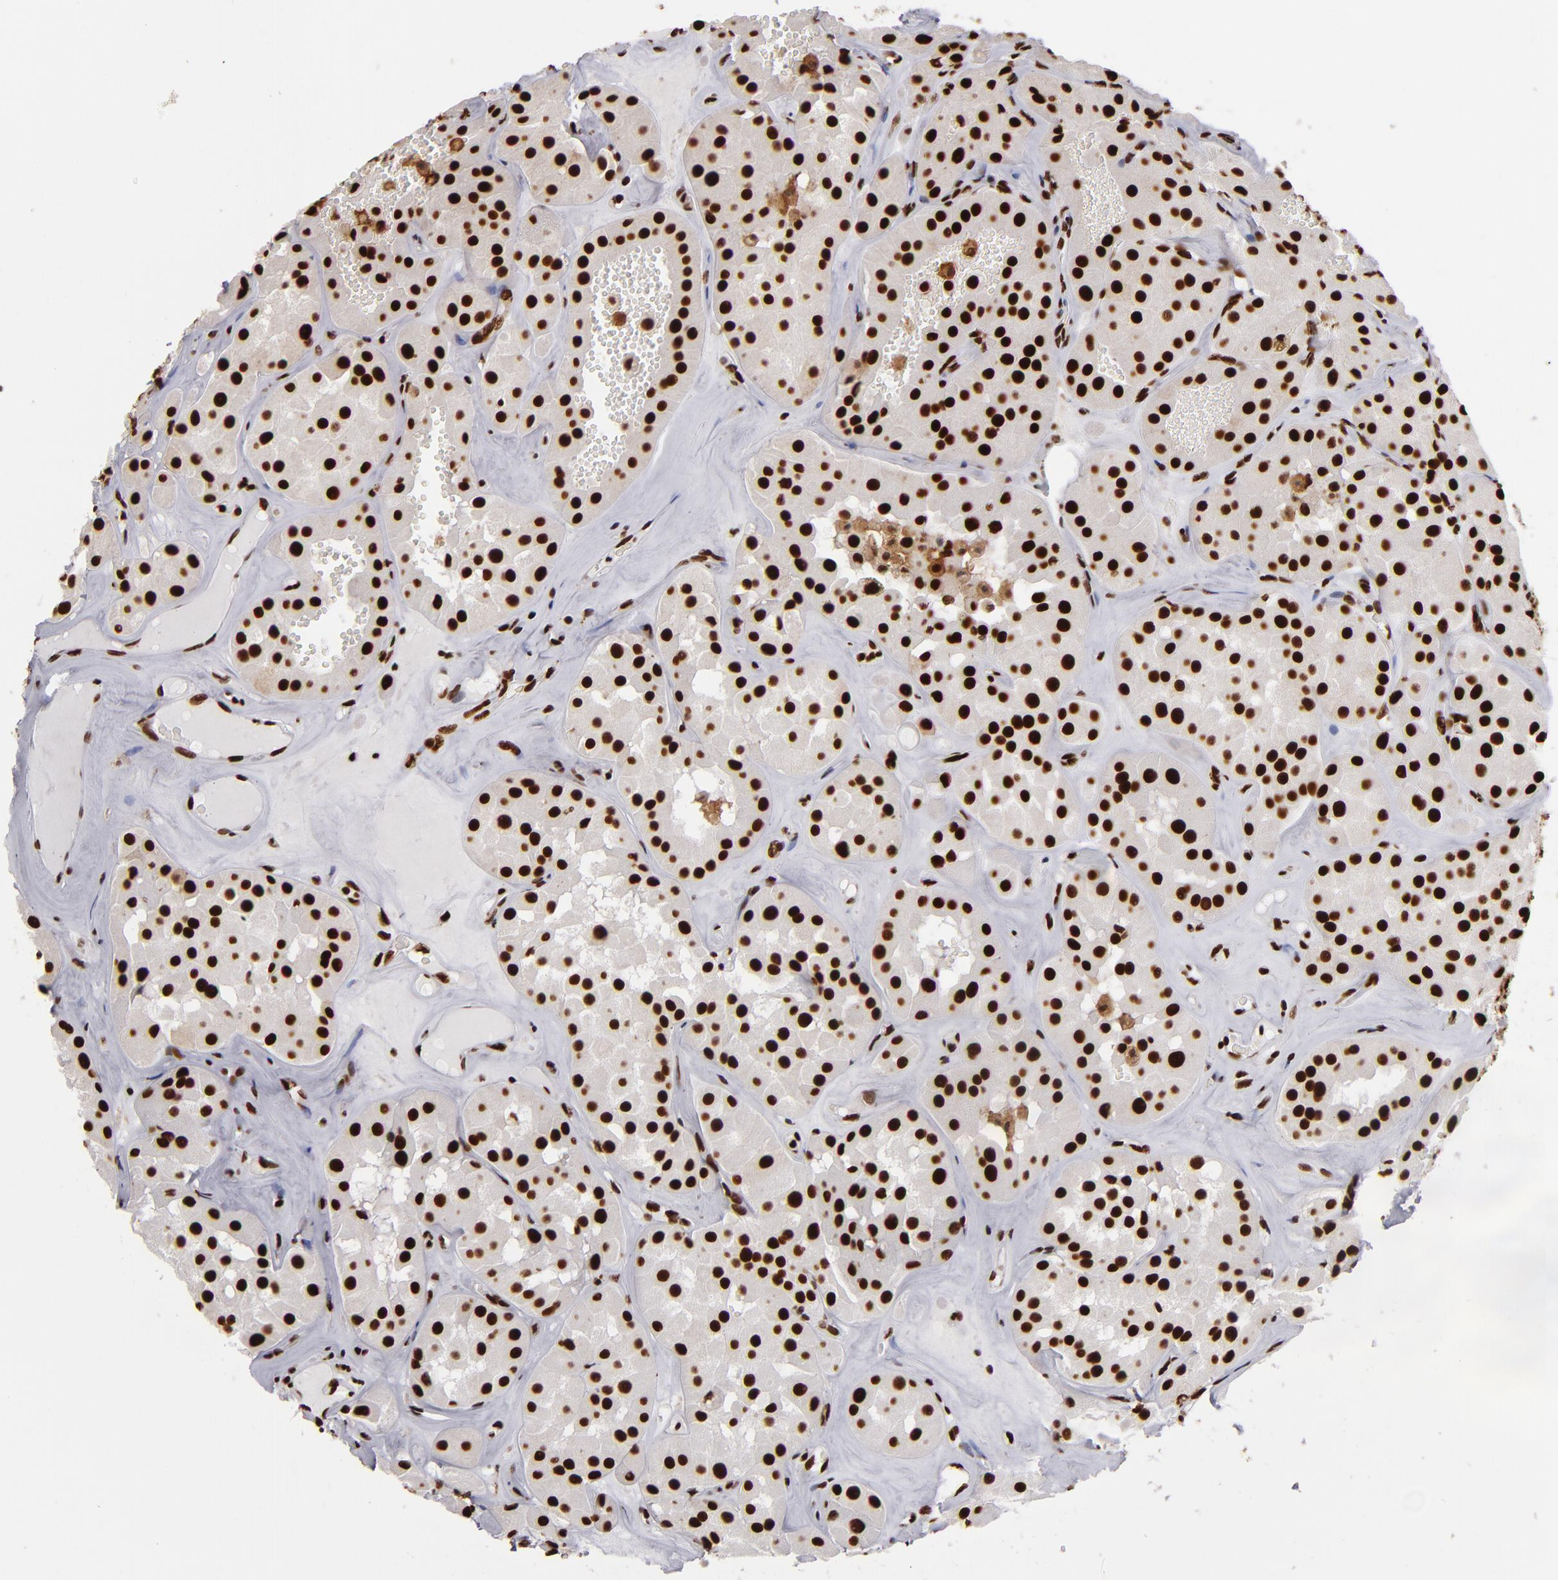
{"staining": {"intensity": "strong", "quantity": ">75%", "location": "nuclear"}, "tissue": "renal cancer", "cell_type": "Tumor cells", "image_type": "cancer", "snomed": [{"axis": "morphology", "description": "Adenocarcinoma, uncertain malignant potential"}, {"axis": "topography", "description": "Kidney"}], "caption": "Immunohistochemical staining of human renal cancer exhibits strong nuclear protein staining in approximately >75% of tumor cells.", "gene": "MRE11", "patient": {"sex": "male", "age": 63}}